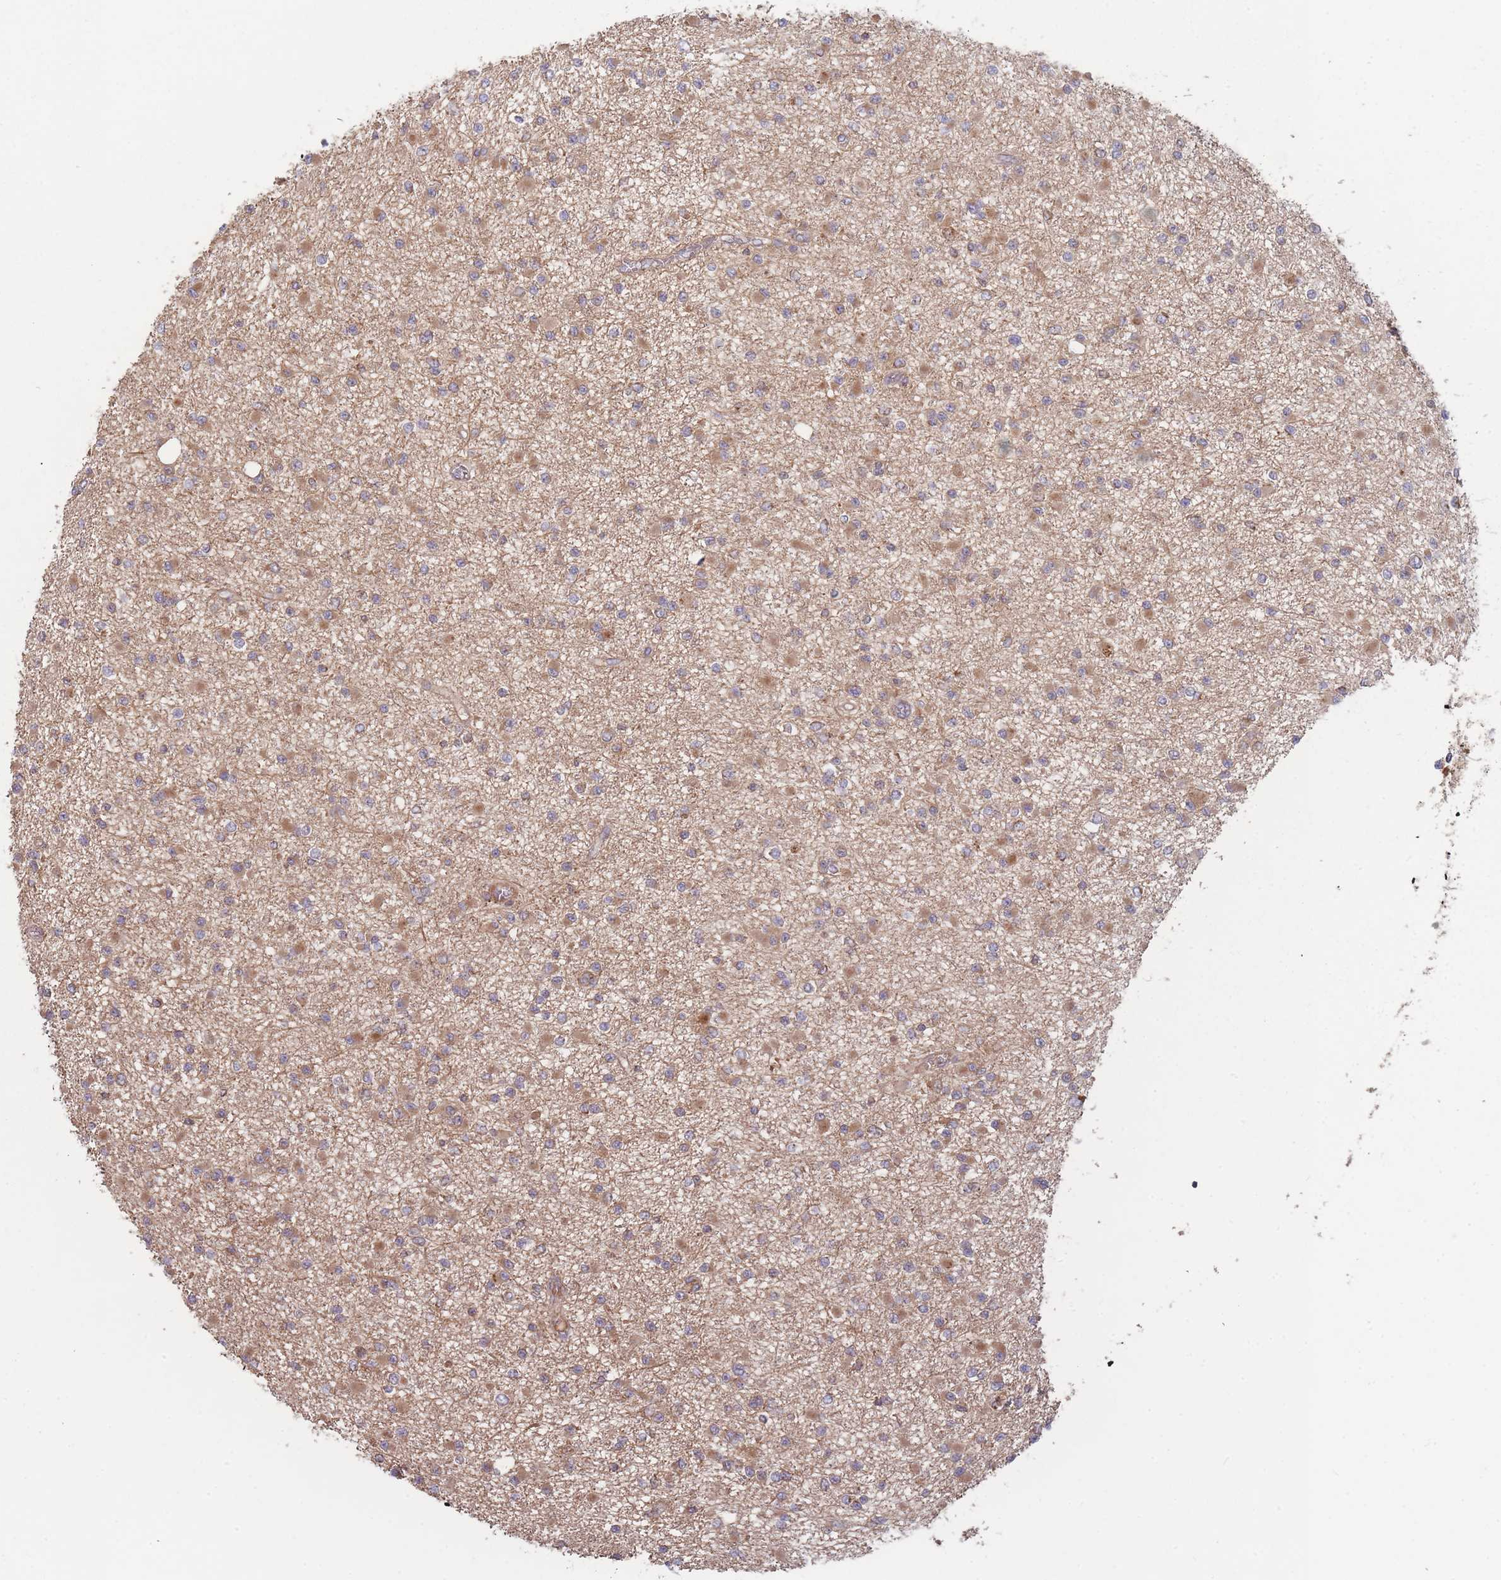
{"staining": {"intensity": "moderate", "quantity": "25%-75%", "location": "cytoplasmic/membranous"}, "tissue": "glioma", "cell_type": "Tumor cells", "image_type": "cancer", "snomed": [{"axis": "morphology", "description": "Glioma, malignant, Low grade"}, {"axis": "topography", "description": "Brain"}], "caption": "High-magnification brightfield microscopy of malignant glioma (low-grade) stained with DAB (3,3'-diaminobenzidine) (brown) and counterstained with hematoxylin (blue). tumor cells exhibit moderate cytoplasmic/membranous expression is seen in about25%-75% of cells.", "gene": "ATP5MG", "patient": {"sex": "female", "age": 22}}